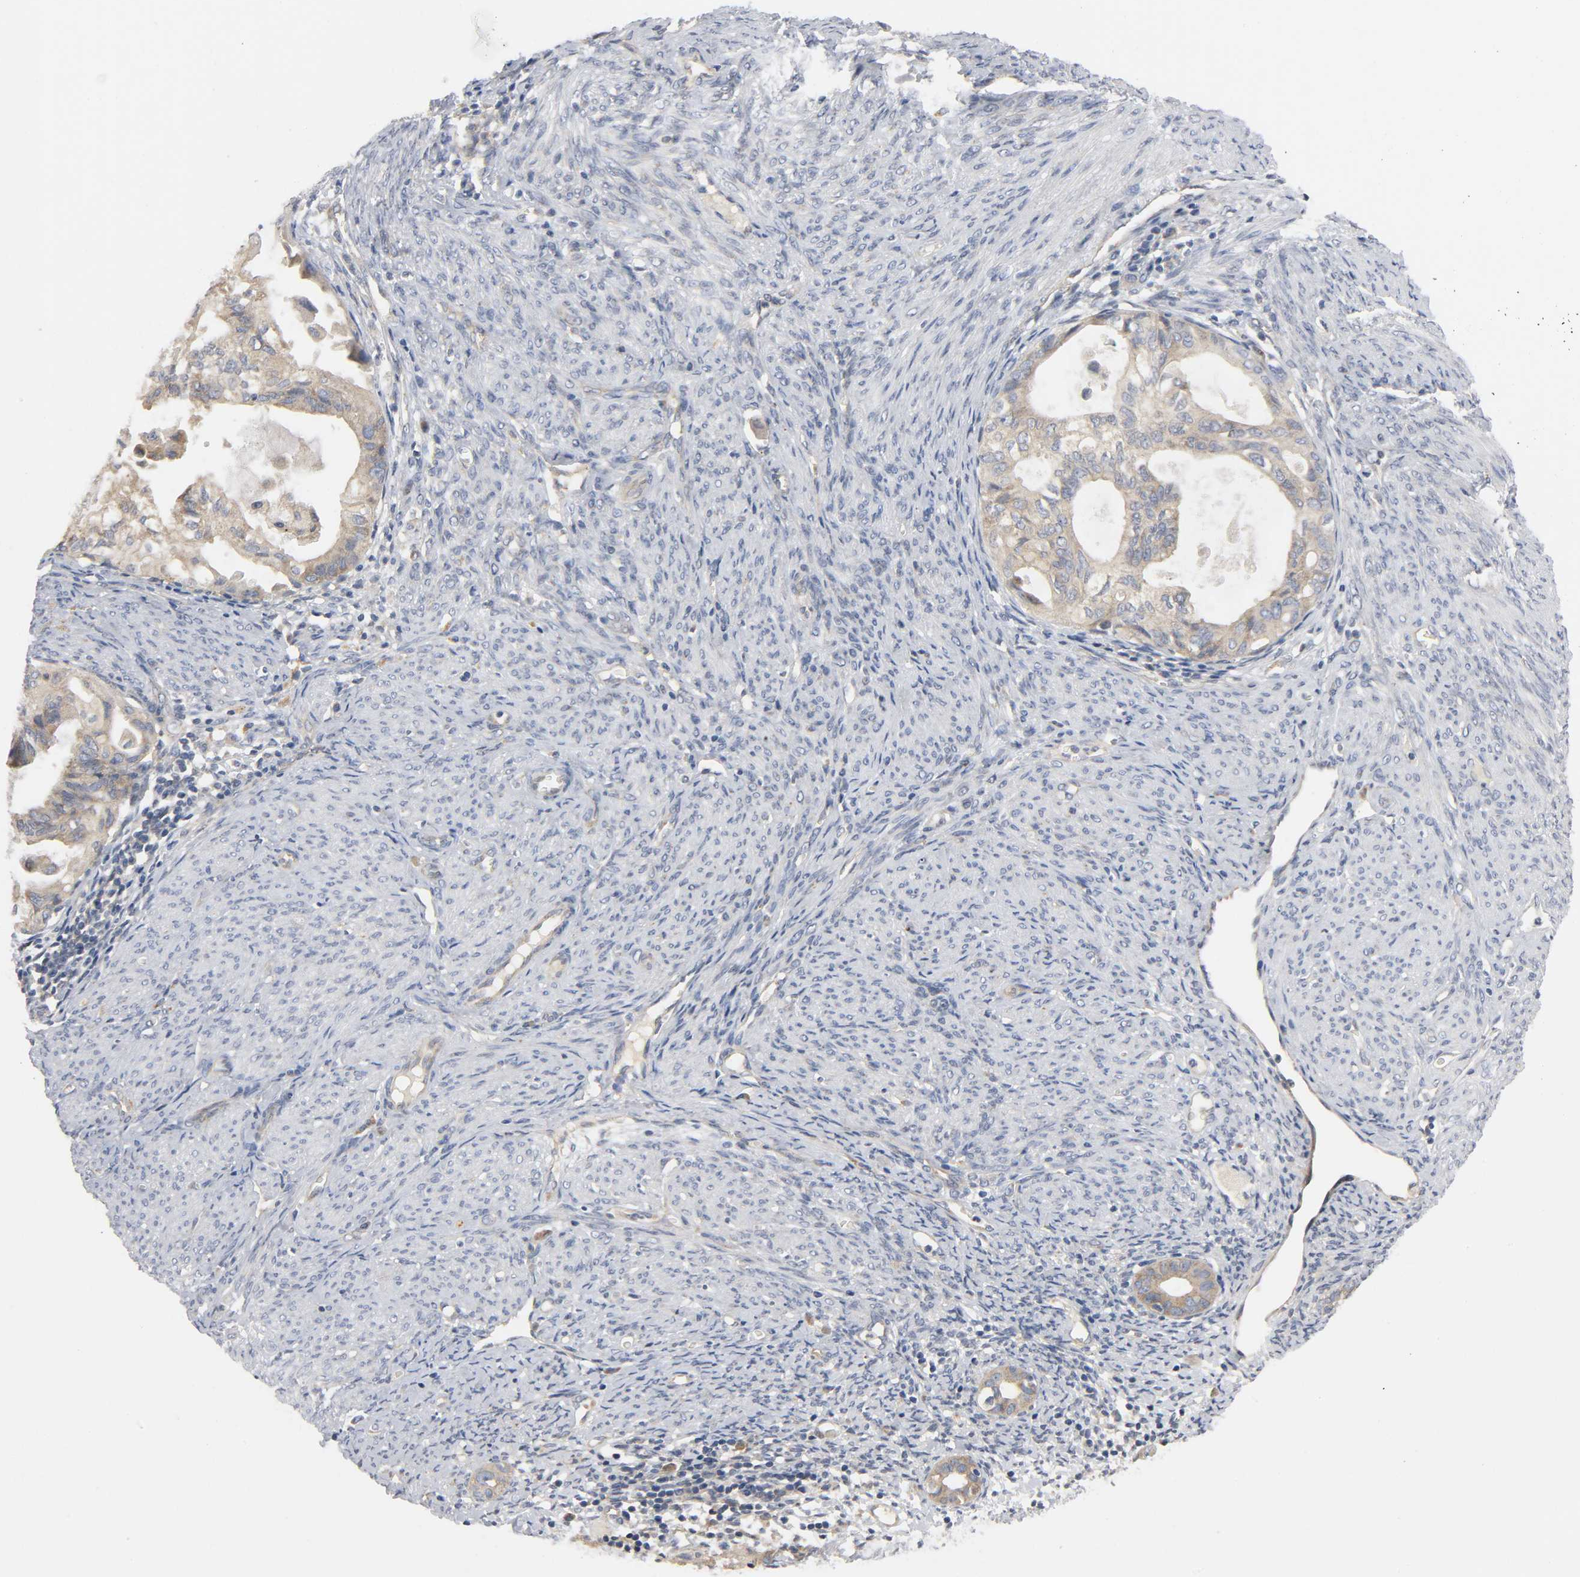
{"staining": {"intensity": "moderate", "quantity": ">75%", "location": "cytoplasmic/membranous"}, "tissue": "cervical cancer", "cell_type": "Tumor cells", "image_type": "cancer", "snomed": [{"axis": "morphology", "description": "Normal tissue, NOS"}, {"axis": "morphology", "description": "Adenocarcinoma, NOS"}, {"axis": "topography", "description": "Cervix"}, {"axis": "topography", "description": "Endometrium"}], "caption": "Immunohistochemistry (DAB) staining of human cervical cancer reveals moderate cytoplasmic/membranous protein staining in approximately >75% of tumor cells. The staining is performed using DAB (3,3'-diaminobenzidine) brown chromogen to label protein expression. The nuclei are counter-stained blue using hematoxylin.", "gene": "HDAC6", "patient": {"sex": "female", "age": 86}}